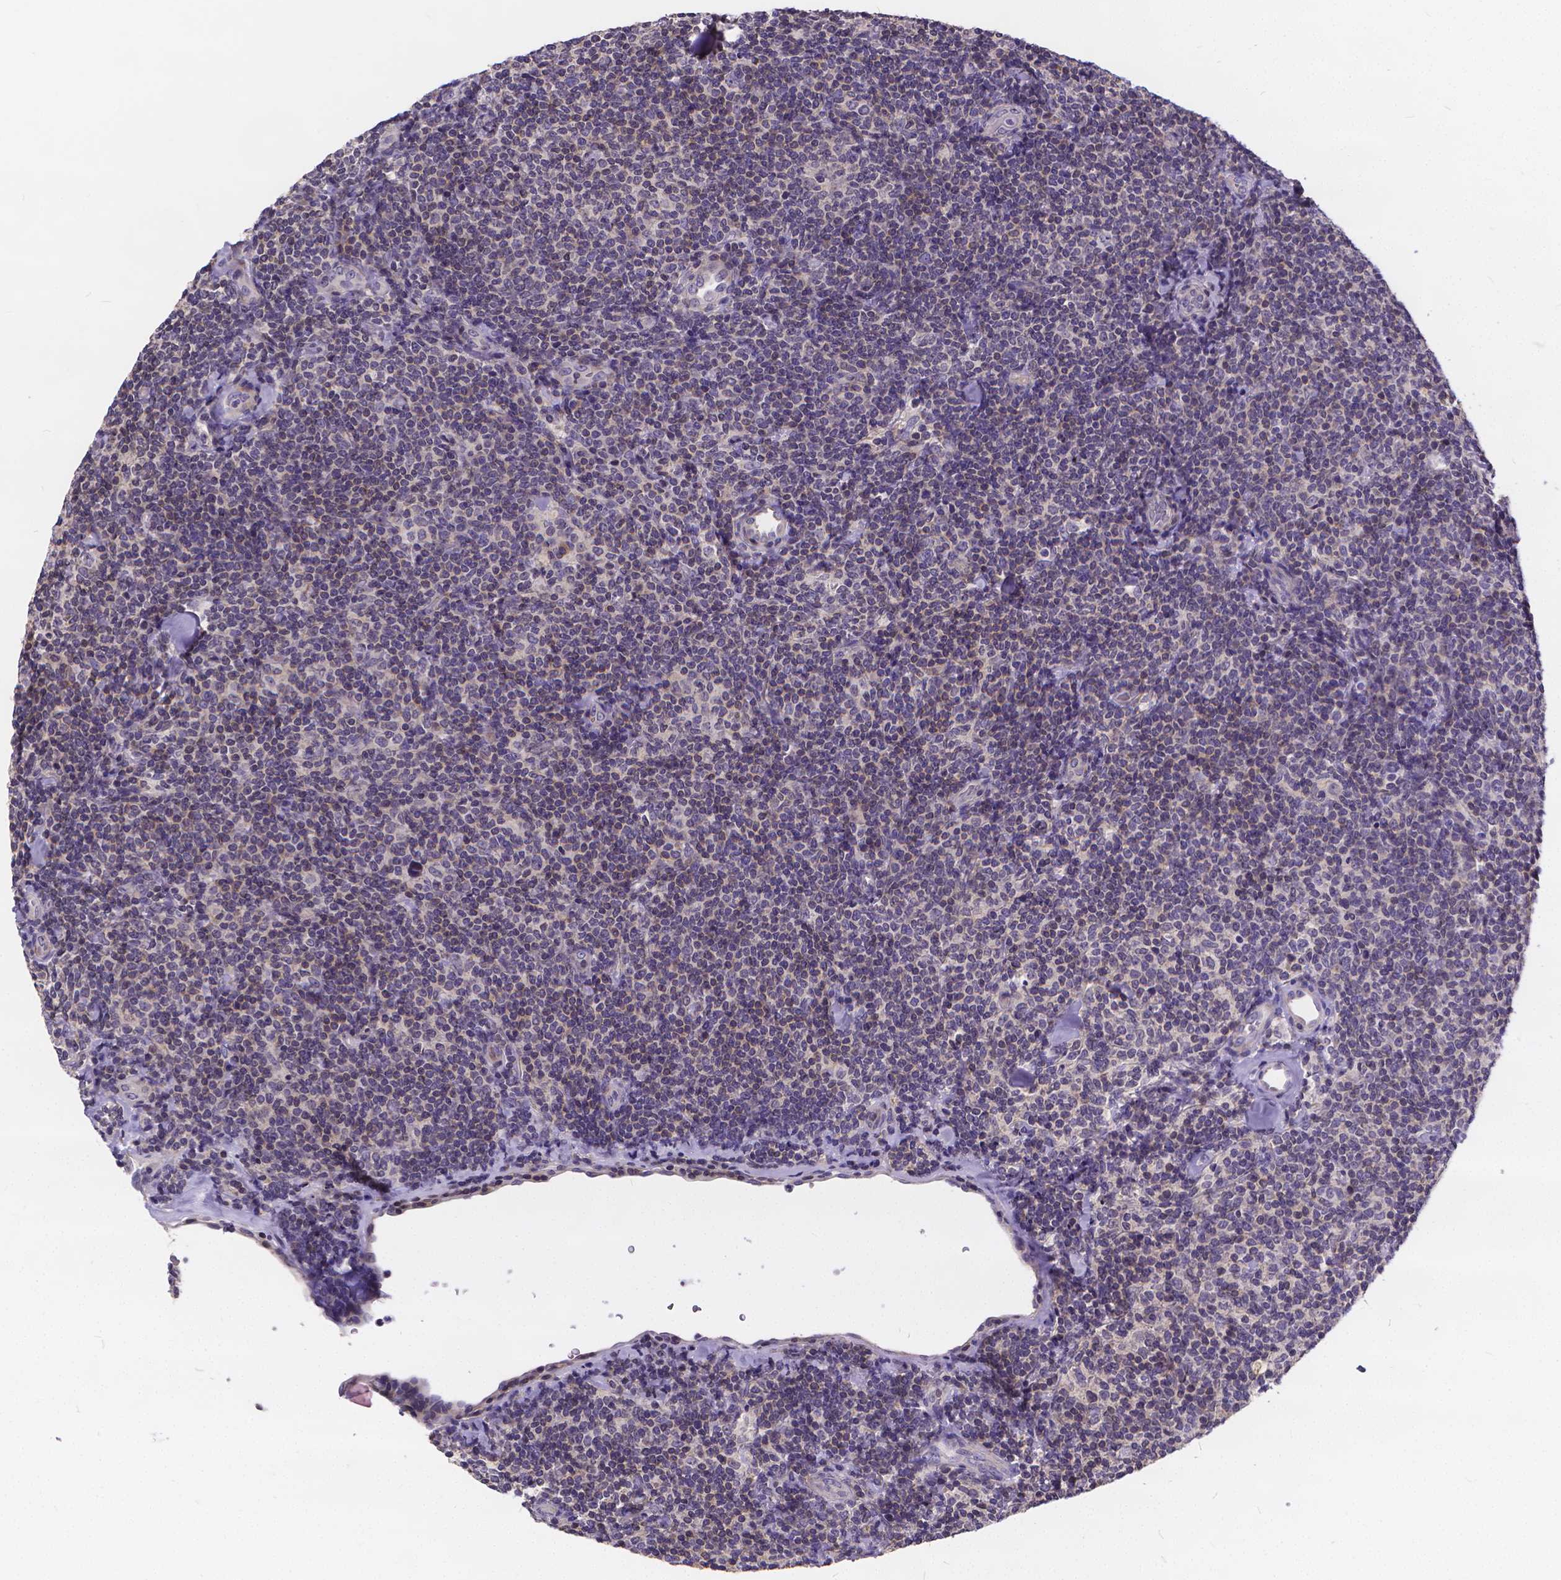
{"staining": {"intensity": "negative", "quantity": "none", "location": "none"}, "tissue": "lymphoma", "cell_type": "Tumor cells", "image_type": "cancer", "snomed": [{"axis": "morphology", "description": "Malignant lymphoma, non-Hodgkin's type, Low grade"}, {"axis": "topography", "description": "Lymph node"}], "caption": "There is no significant staining in tumor cells of low-grade malignant lymphoma, non-Hodgkin's type.", "gene": "GLRB", "patient": {"sex": "female", "age": 56}}